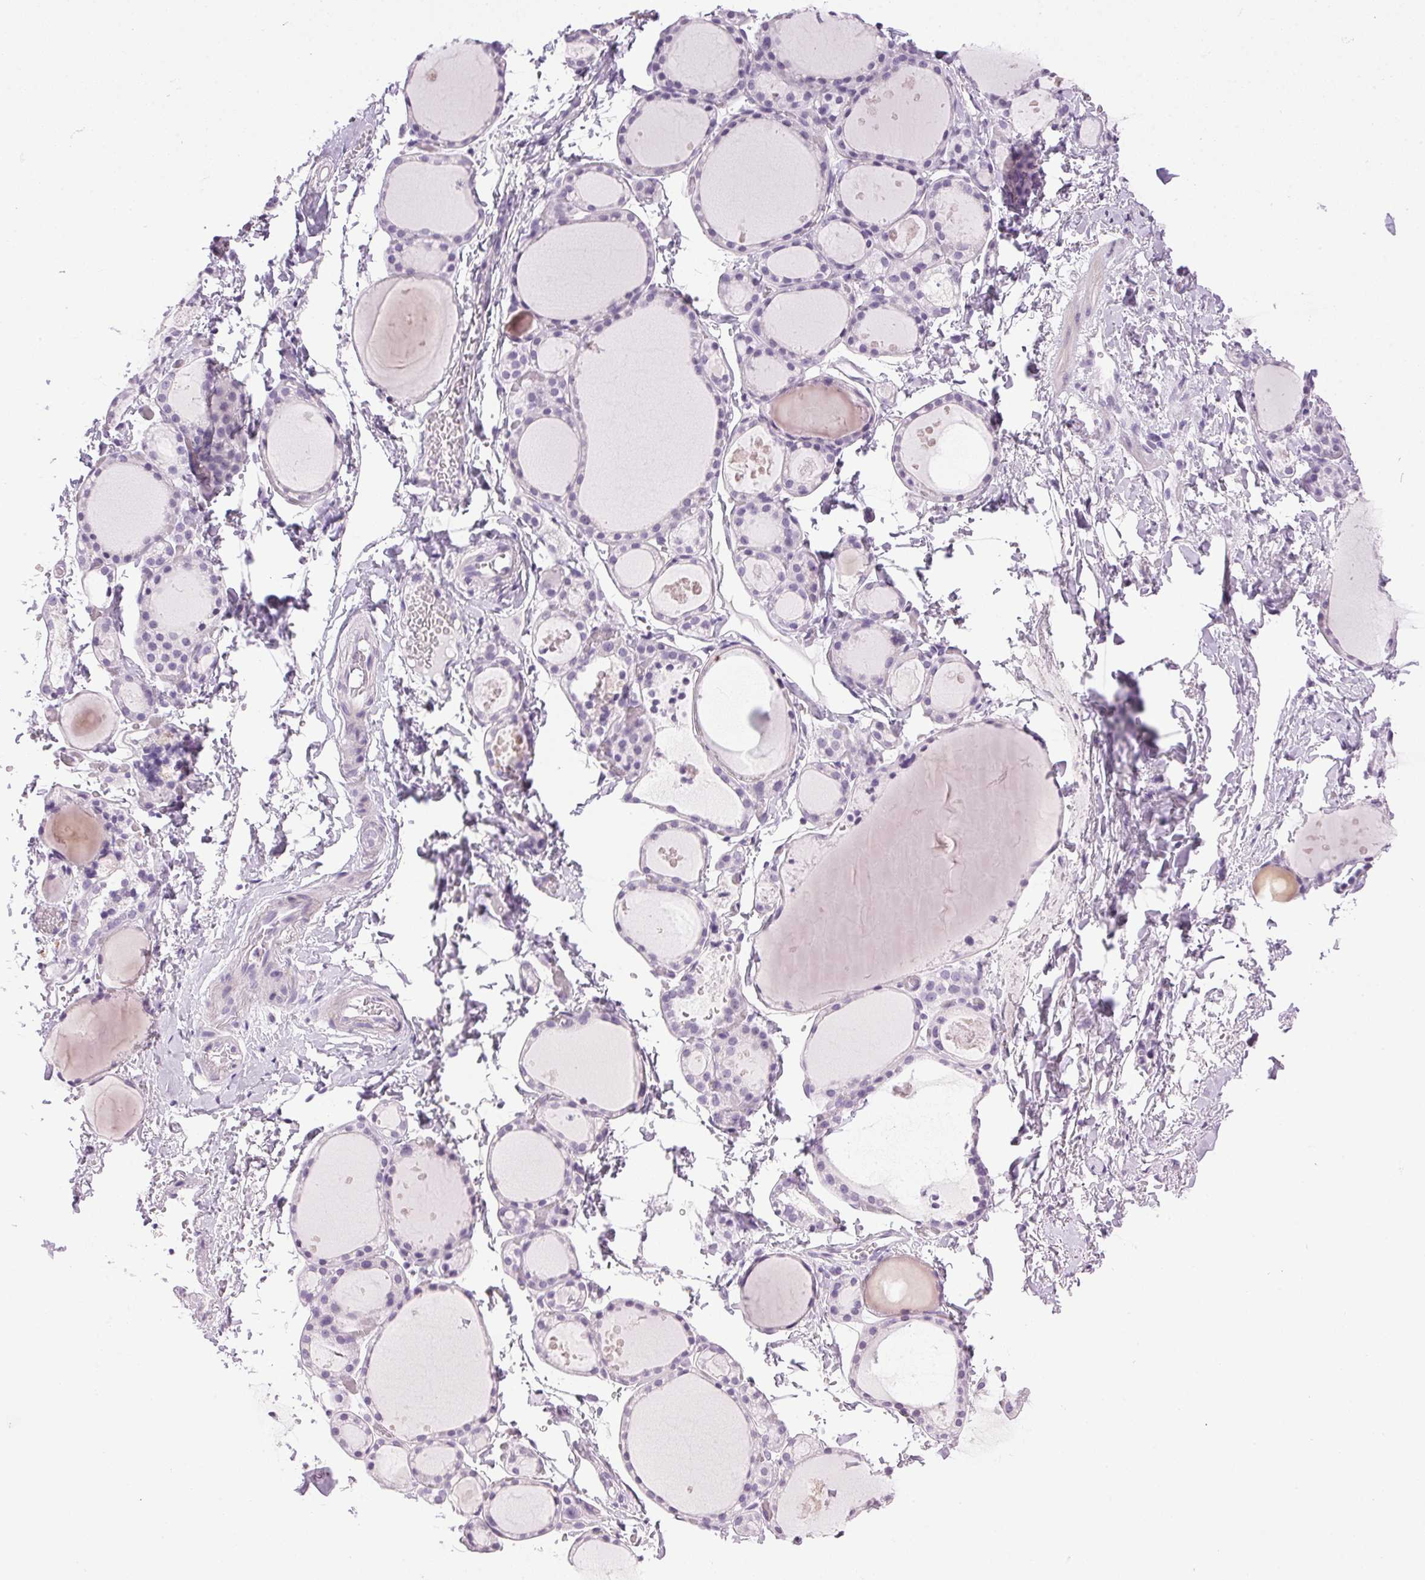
{"staining": {"intensity": "negative", "quantity": "none", "location": "none"}, "tissue": "thyroid gland", "cell_type": "Glandular cells", "image_type": "normal", "snomed": [{"axis": "morphology", "description": "Normal tissue, NOS"}, {"axis": "topography", "description": "Thyroid gland"}], "caption": "Protein analysis of benign thyroid gland shows no significant staining in glandular cells. (Immunohistochemistry, brightfield microscopy, high magnification).", "gene": "SP7", "patient": {"sex": "male", "age": 68}}